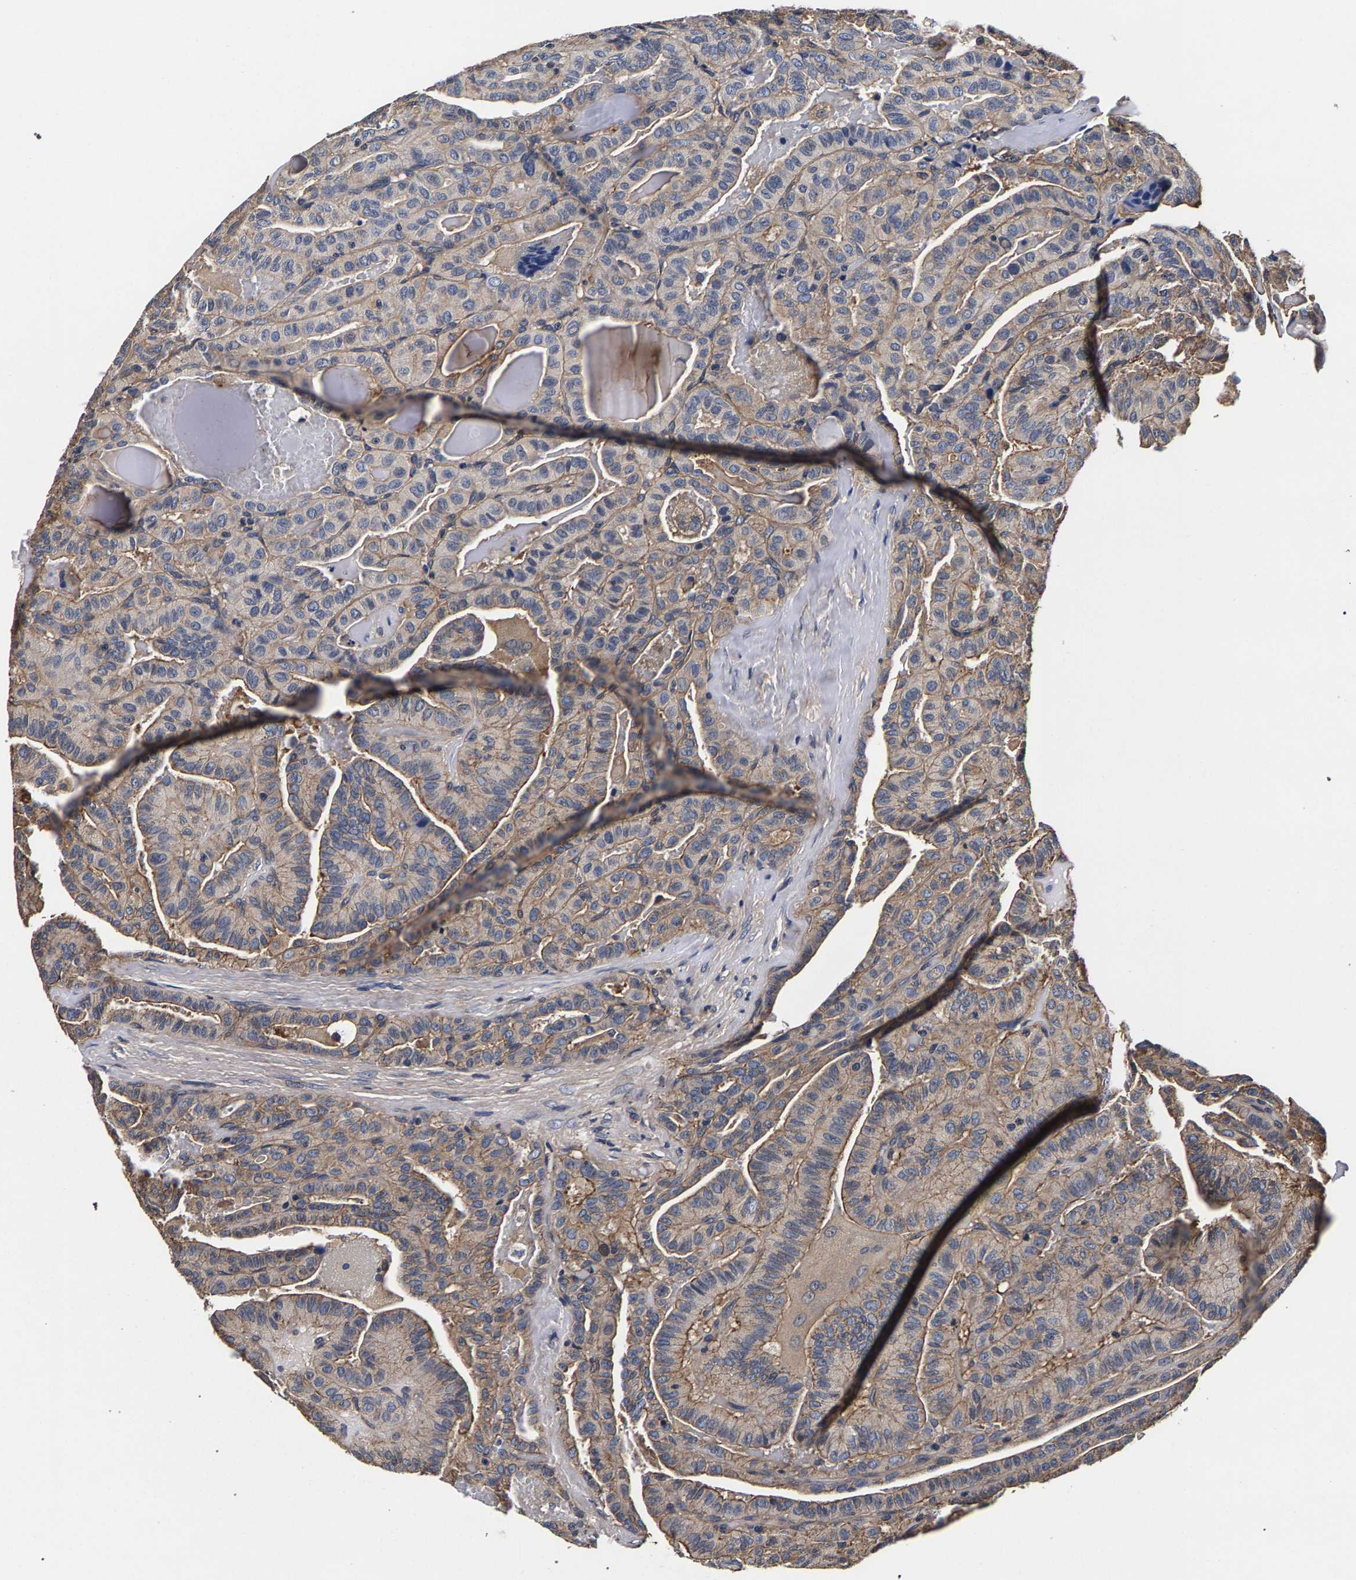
{"staining": {"intensity": "weak", "quantity": "25%-75%", "location": "cytoplasmic/membranous"}, "tissue": "thyroid cancer", "cell_type": "Tumor cells", "image_type": "cancer", "snomed": [{"axis": "morphology", "description": "Papillary adenocarcinoma, NOS"}, {"axis": "topography", "description": "Thyroid gland"}], "caption": "IHC (DAB (3,3'-diaminobenzidine)) staining of thyroid cancer (papillary adenocarcinoma) displays weak cytoplasmic/membranous protein positivity in approximately 25%-75% of tumor cells. Using DAB (3,3'-diaminobenzidine) (brown) and hematoxylin (blue) stains, captured at high magnification using brightfield microscopy.", "gene": "MARCHF7", "patient": {"sex": "male", "age": 77}}